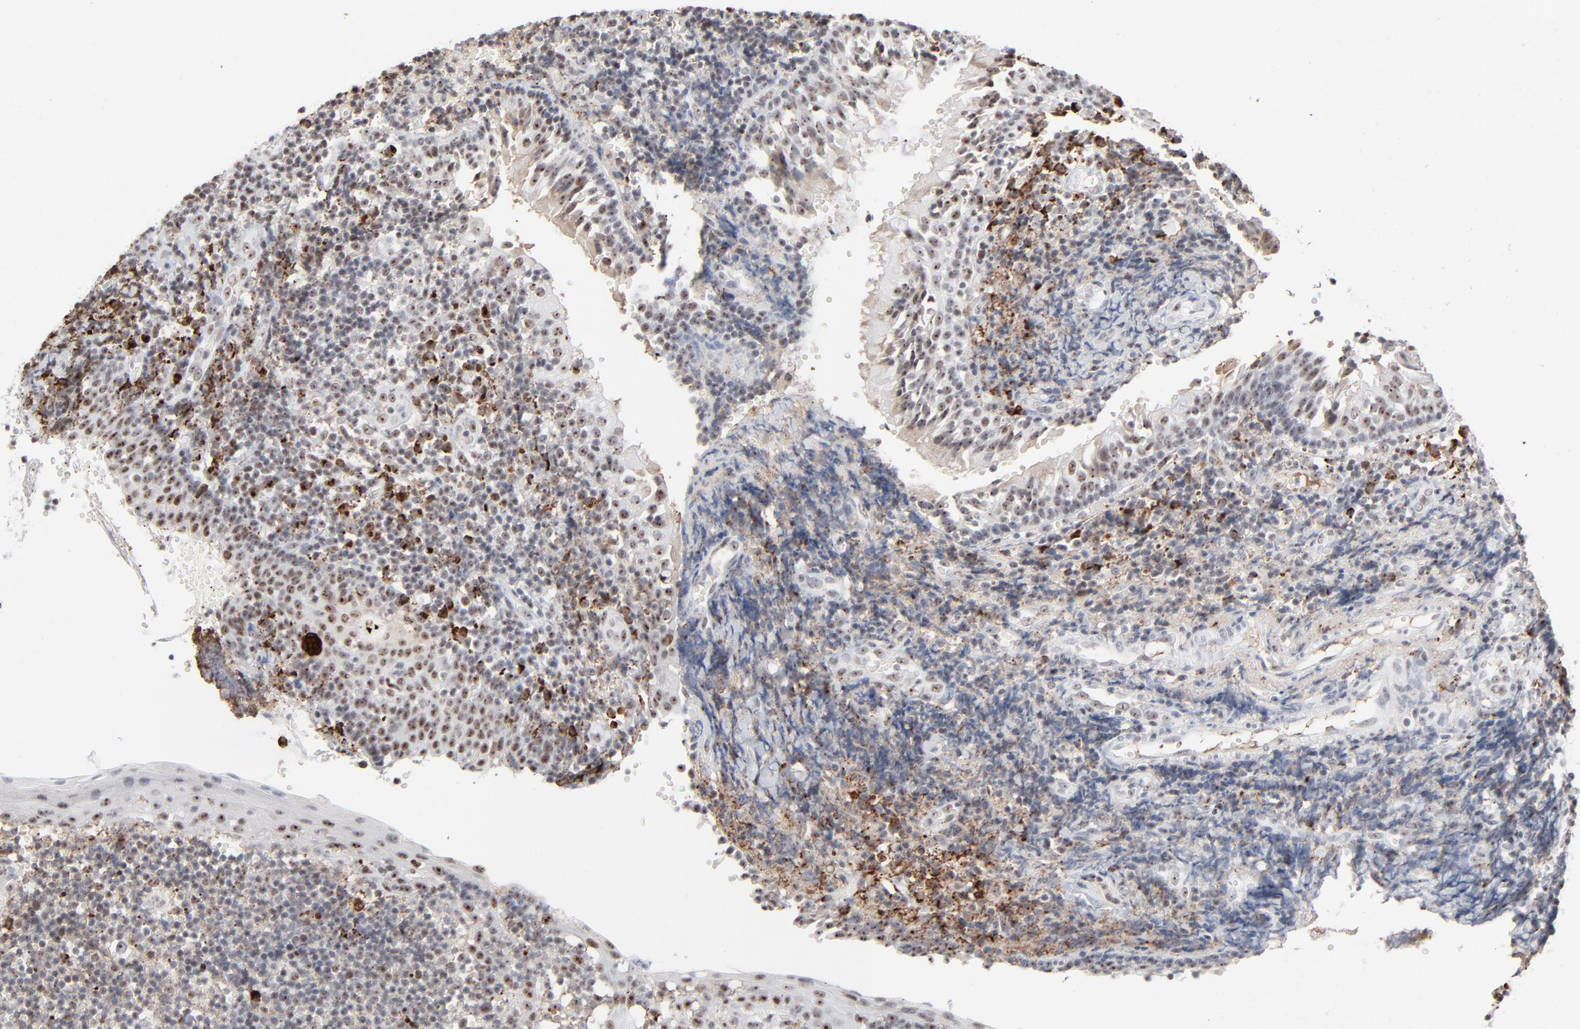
{"staining": {"intensity": "moderate", "quantity": "25%-75%", "location": "cytoplasmic/membranous,nuclear"}, "tissue": "tonsil", "cell_type": "Germinal center cells", "image_type": "normal", "snomed": [{"axis": "morphology", "description": "Normal tissue, NOS"}, {"axis": "topography", "description": "Tonsil"}], "caption": "The image displays staining of unremarkable tonsil, revealing moderate cytoplasmic/membranous,nuclear protein staining (brown color) within germinal center cells.", "gene": "MPHOSPH6", "patient": {"sex": "female", "age": 40}}